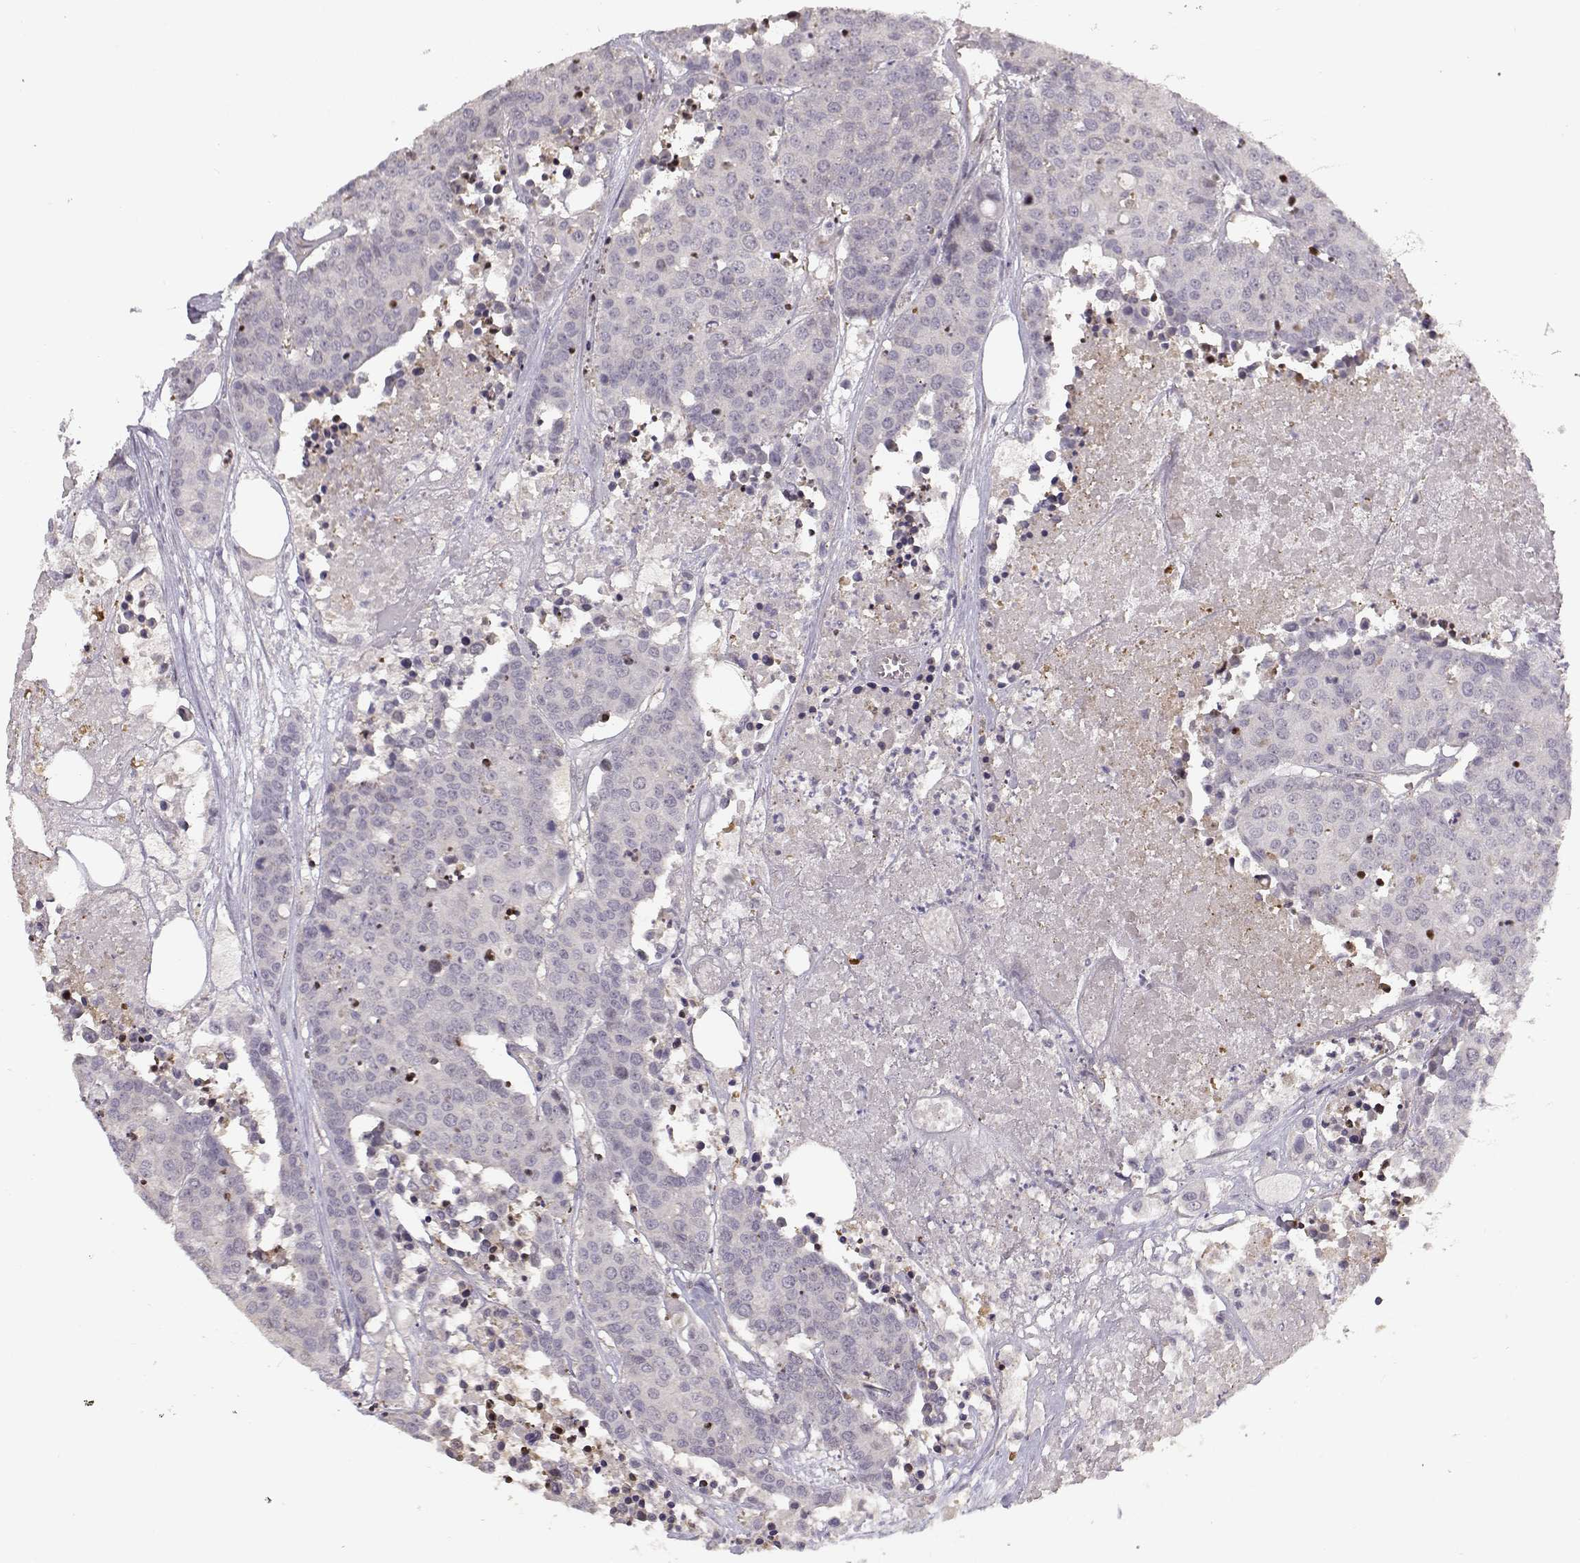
{"staining": {"intensity": "negative", "quantity": "none", "location": "none"}, "tissue": "carcinoid", "cell_type": "Tumor cells", "image_type": "cancer", "snomed": [{"axis": "morphology", "description": "Carcinoid, malignant, NOS"}, {"axis": "topography", "description": "Colon"}], "caption": "Tumor cells show no significant protein positivity in carcinoid (malignant). (Stains: DAB (3,3'-diaminobenzidine) immunohistochemistry with hematoxylin counter stain, Microscopy: brightfield microscopy at high magnification).", "gene": "RGS9BP", "patient": {"sex": "male", "age": 81}}